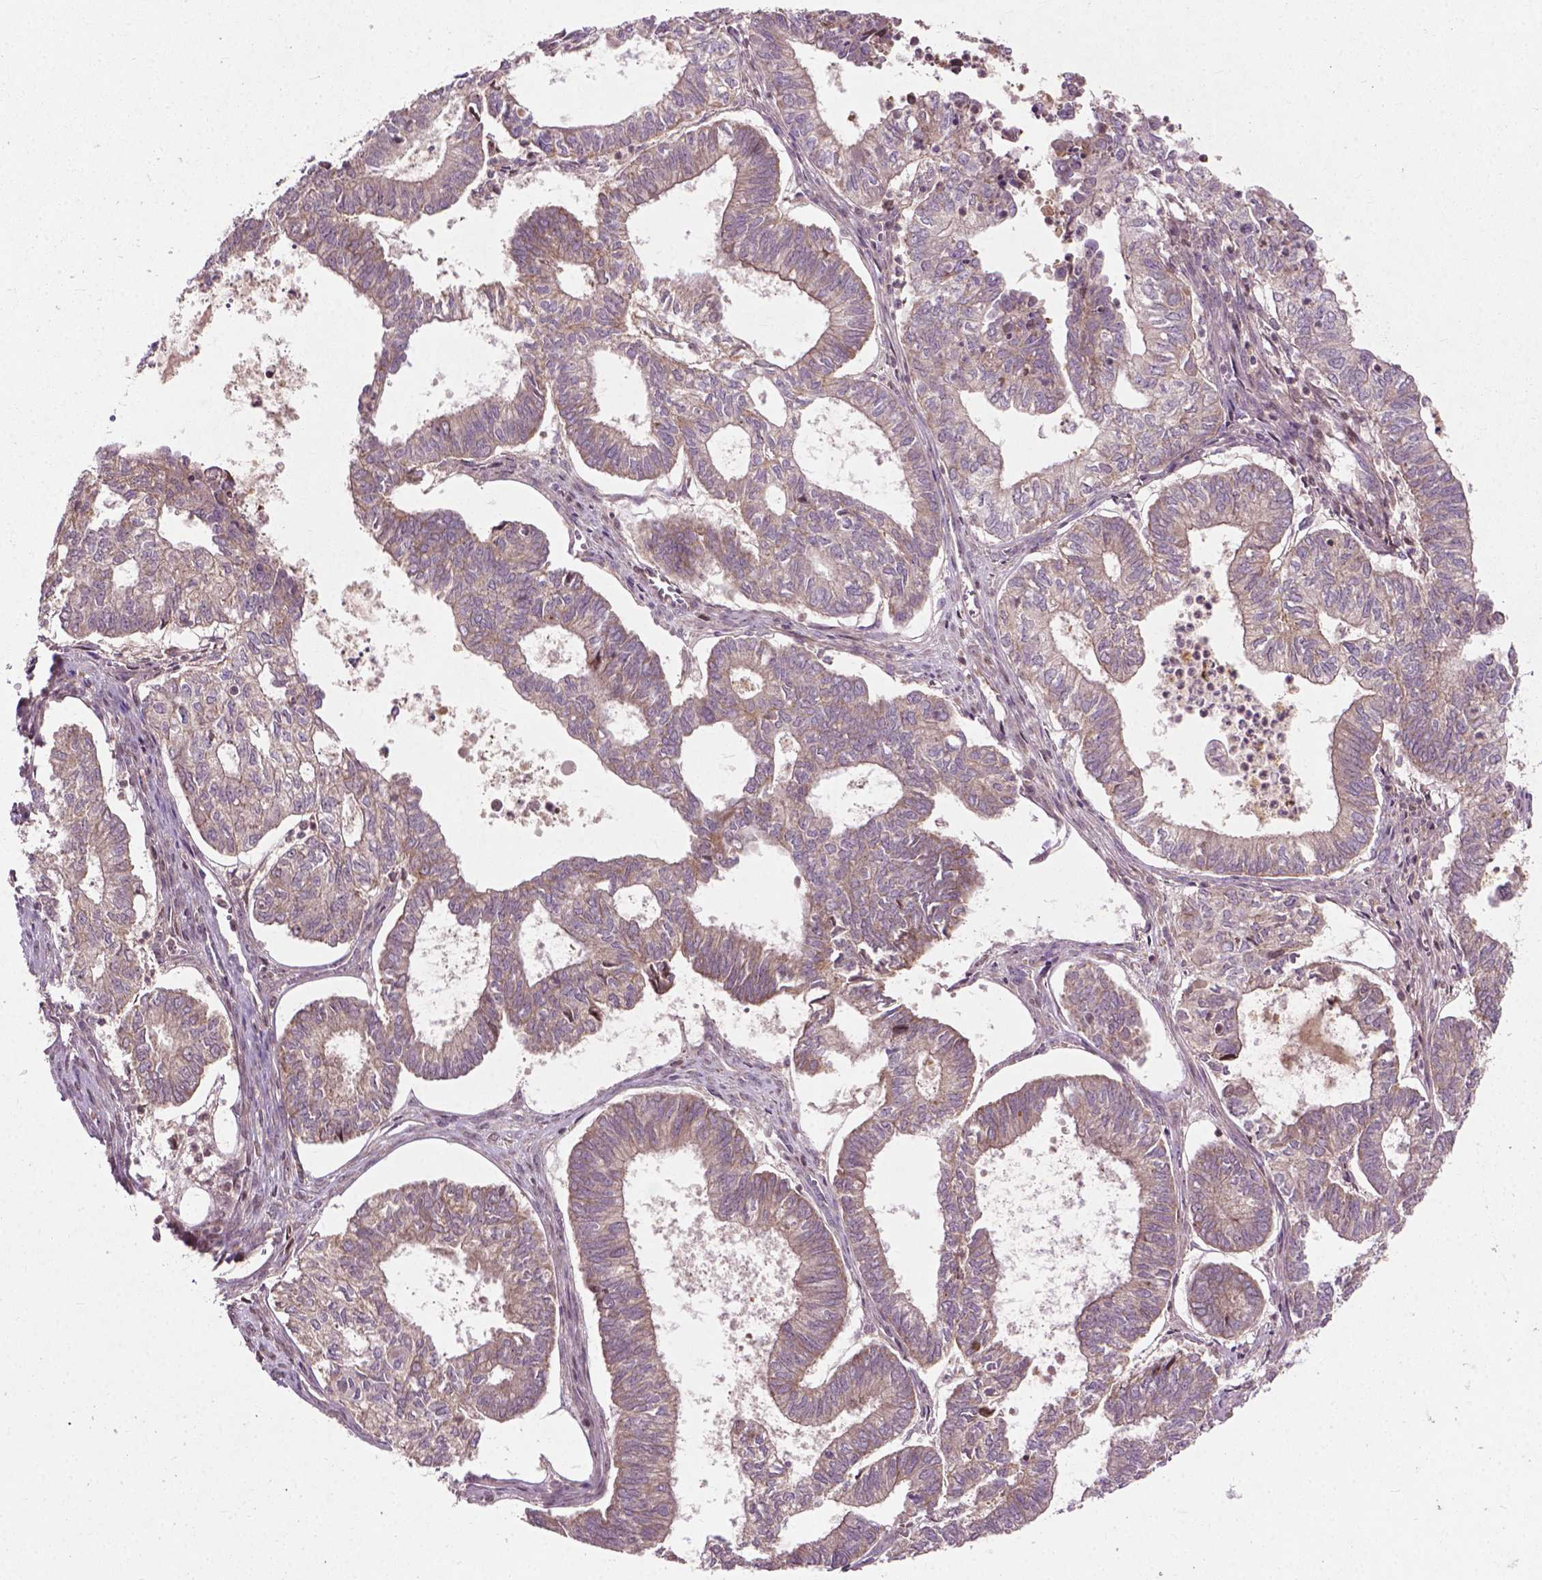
{"staining": {"intensity": "weak", "quantity": ">75%", "location": "cytoplasmic/membranous"}, "tissue": "ovarian cancer", "cell_type": "Tumor cells", "image_type": "cancer", "snomed": [{"axis": "morphology", "description": "Carcinoma, endometroid"}, {"axis": "topography", "description": "Ovary"}], "caption": "The photomicrograph reveals immunohistochemical staining of ovarian endometroid carcinoma. There is weak cytoplasmic/membranous staining is identified in about >75% of tumor cells.", "gene": "B3GALNT2", "patient": {"sex": "female", "age": 64}}